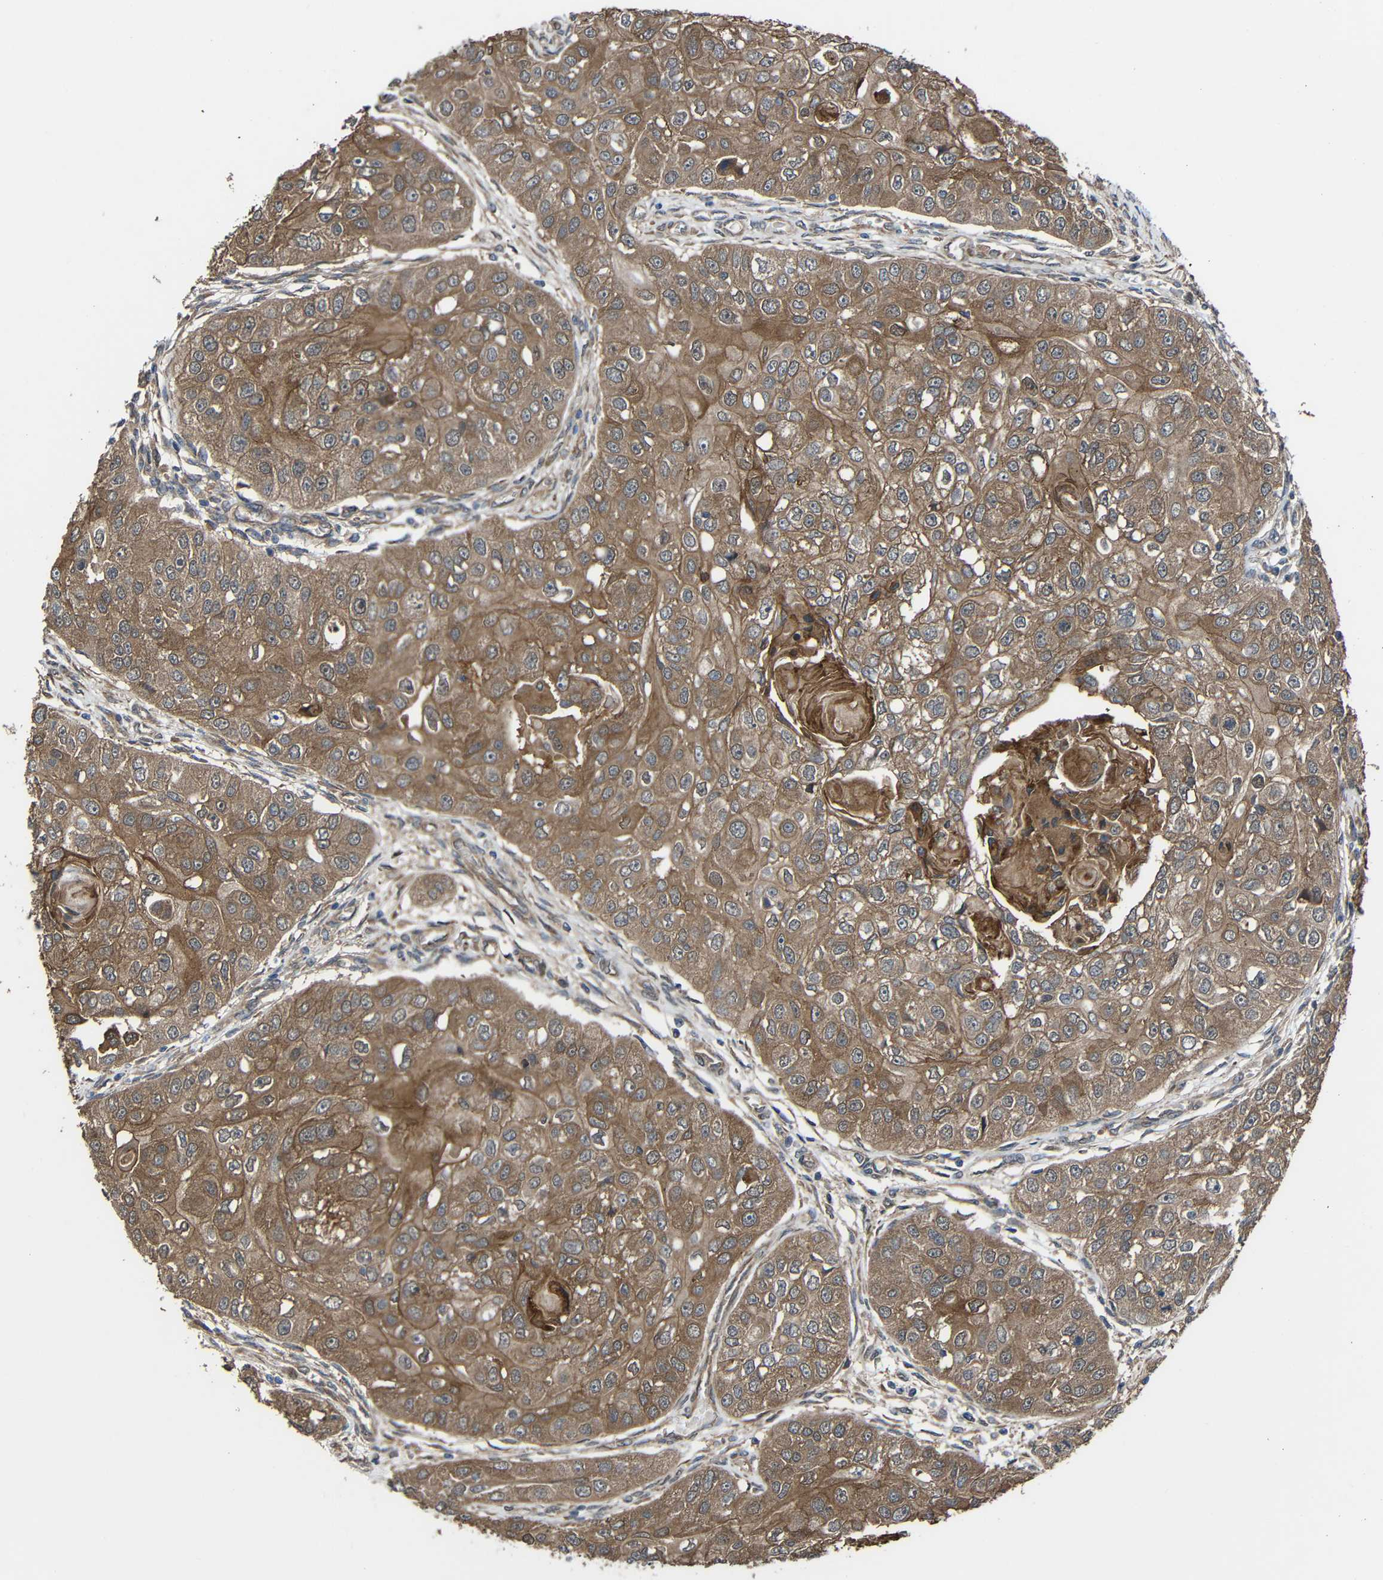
{"staining": {"intensity": "moderate", "quantity": ">75%", "location": "cytoplasmic/membranous"}, "tissue": "head and neck cancer", "cell_type": "Tumor cells", "image_type": "cancer", "snomed": [{"axis": "morphology", "description": "Normal tissue, NOS"}, {"axis": "morphology", "description": "Squamous cell carcinoma, NOS"}, {"axis": "topography", "description": "Skeletal muscle"}, {"axis": "topography", "description": "Head-Neck"}], "caption": "DAB immunohistochemical staining of head and neck squamous cell carcinoma exhibits moderate cytoplasmic/membranous protein expression in approximately >75% of tumor cells.", "gene": "CHST9", "patient": {"sex": "male", "age": 51}}